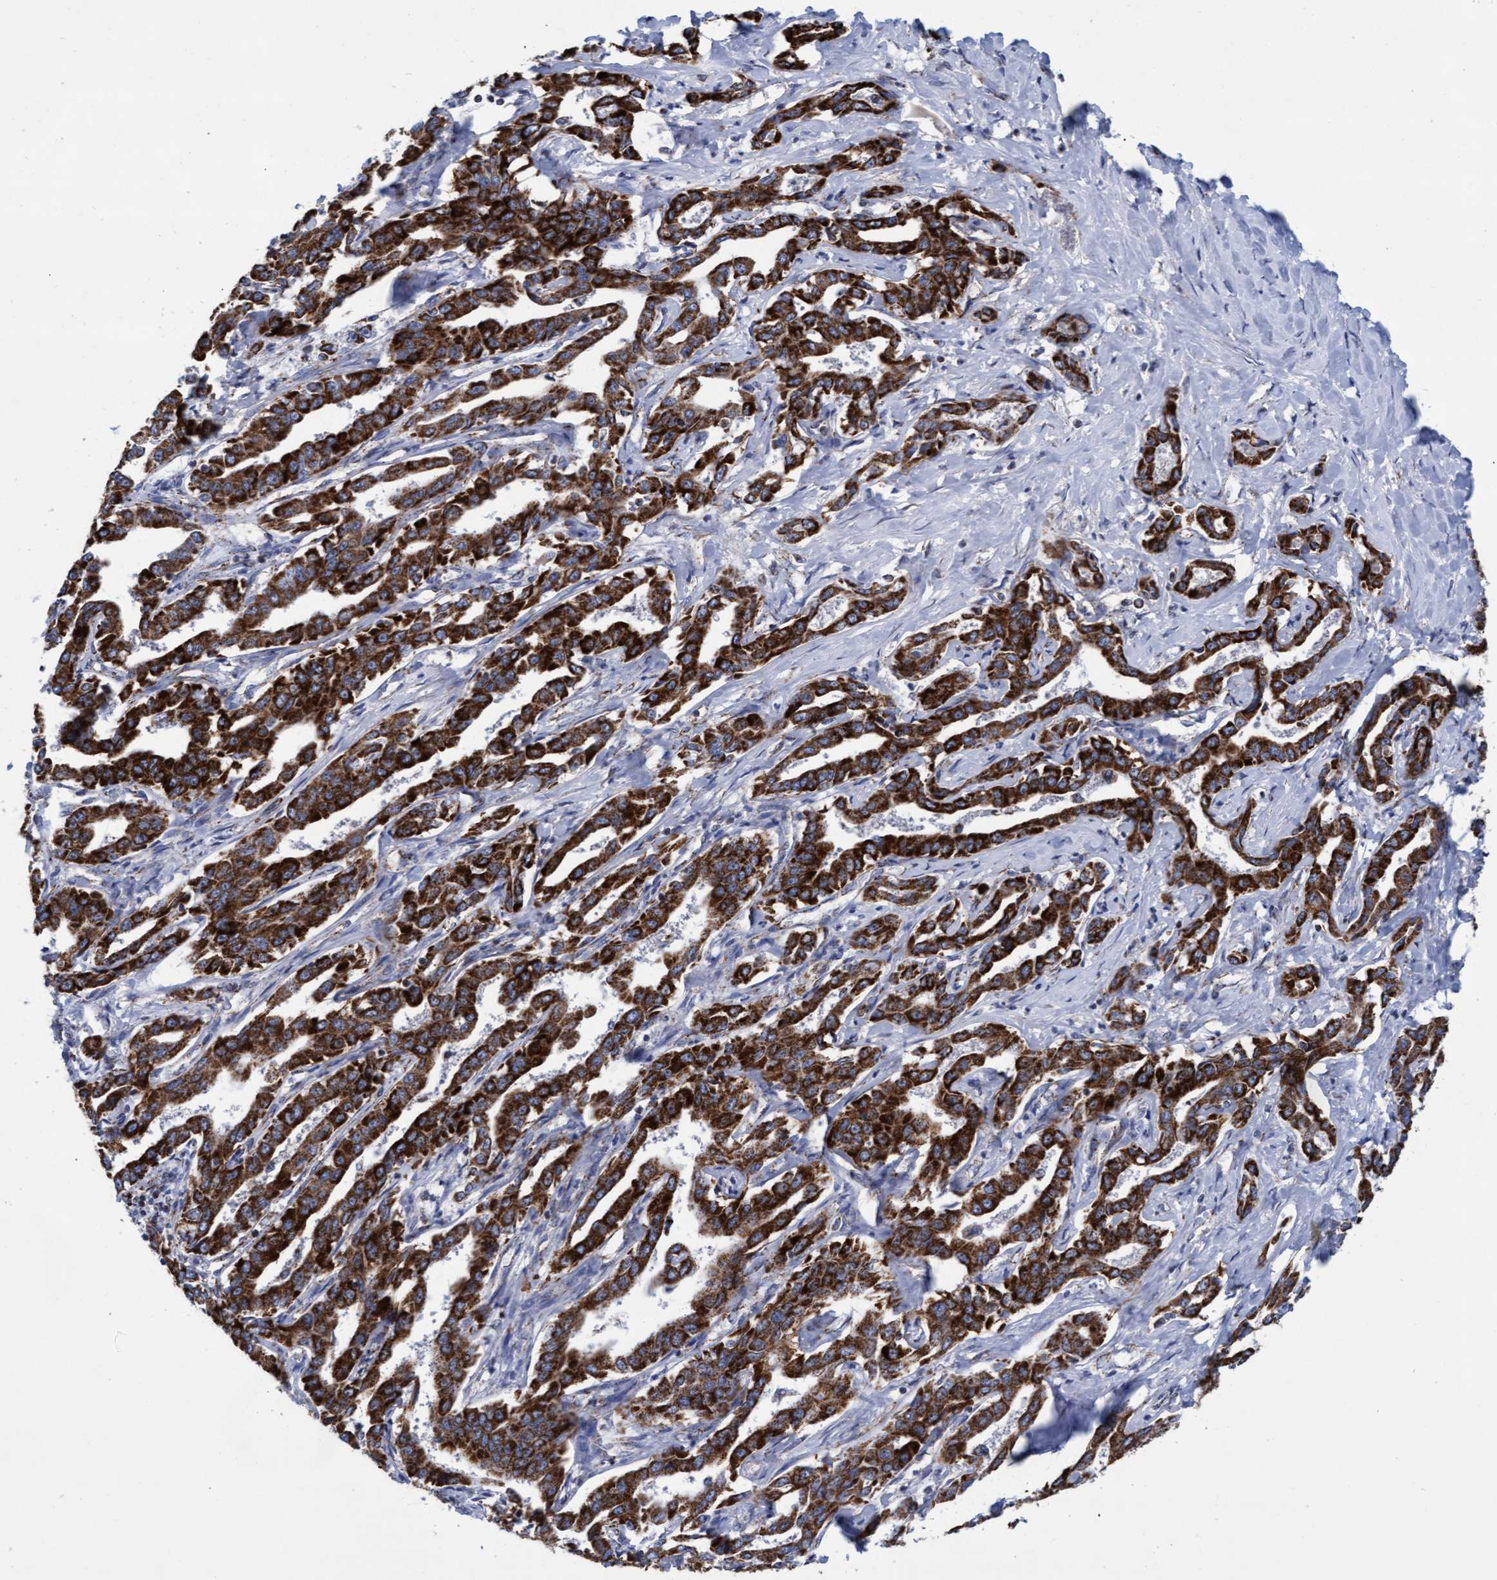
{"staining": {"intensity": "strong", "quantity": ">75%", "location": "cytoplasmic/membranous"}, "tissue": "liver cancer", "cell_type": "Tumor cells", "image_type": "cancer", "snomed": [{"axis": "morphology", "description": "Cholangiocarcinoma"}, {"axis": "topography", "description": "Liver"}], "caption": "This histopathology image displays cholangiocarcinoma (liver) stained with immunohistochemistry to label a protein in brown. The cytoplasmic/membranous of tumor cells show strong positivity for the protein. Nuclei are counter-stained blue.", "gene": "MRPL38", "patient": {"sex": "male", "age": 59}}